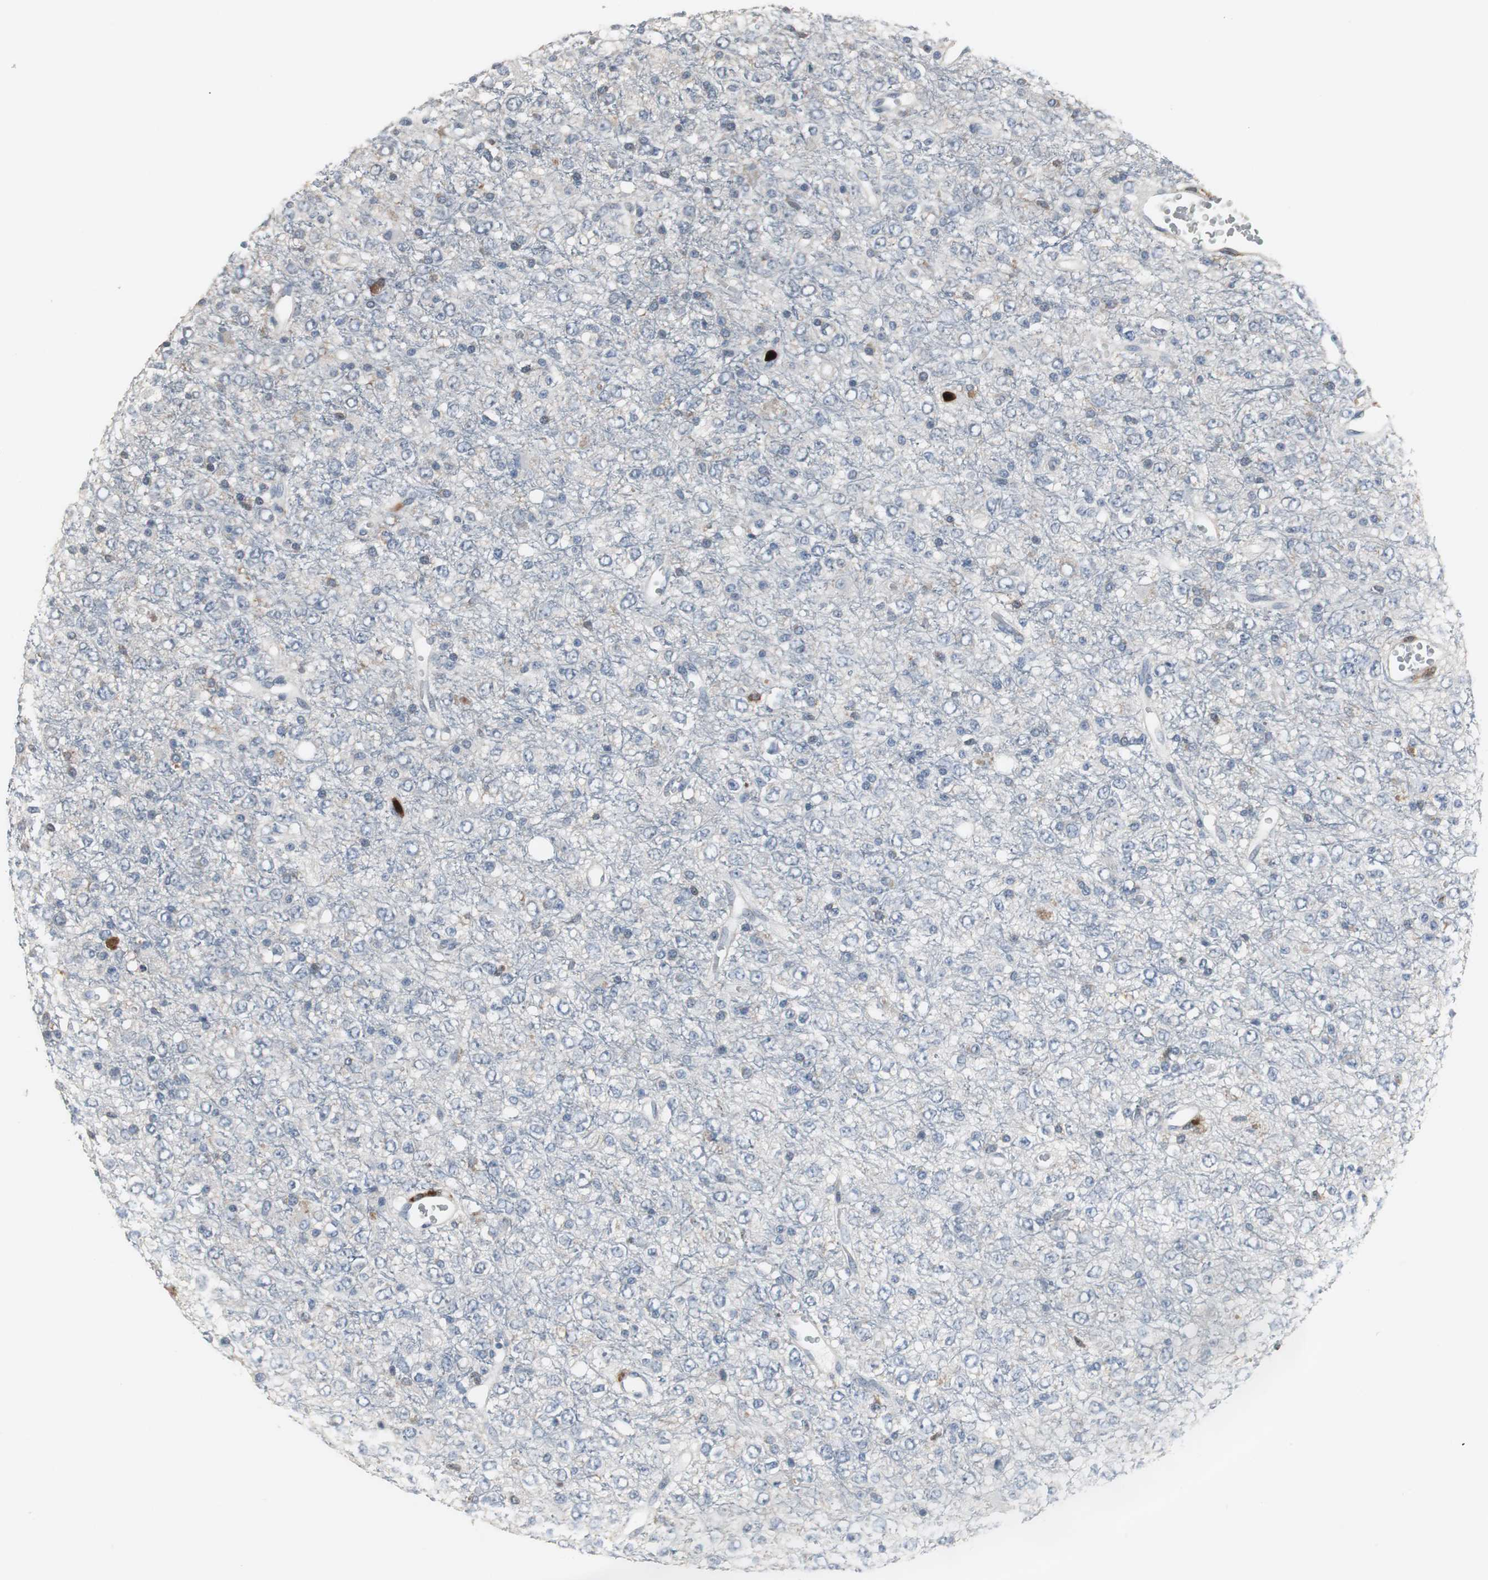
{"staining": {"intensity": "negative", "quantity": "none", "location": "none"}, "tissue": "glioma", "cell_type": "Tumor cells", "image_type": "cancer", "snomed": [{"axis": "morphology", "description": "Glioma, malignant, High grade"}, {"axis": "topography", "description": "pancreas cauda"}], "caption": "A photomicrograph of human glioma is negative for staining in tumor cells.", "gene": "NCF2", "patient": {"sex": "male", "age": 60}}